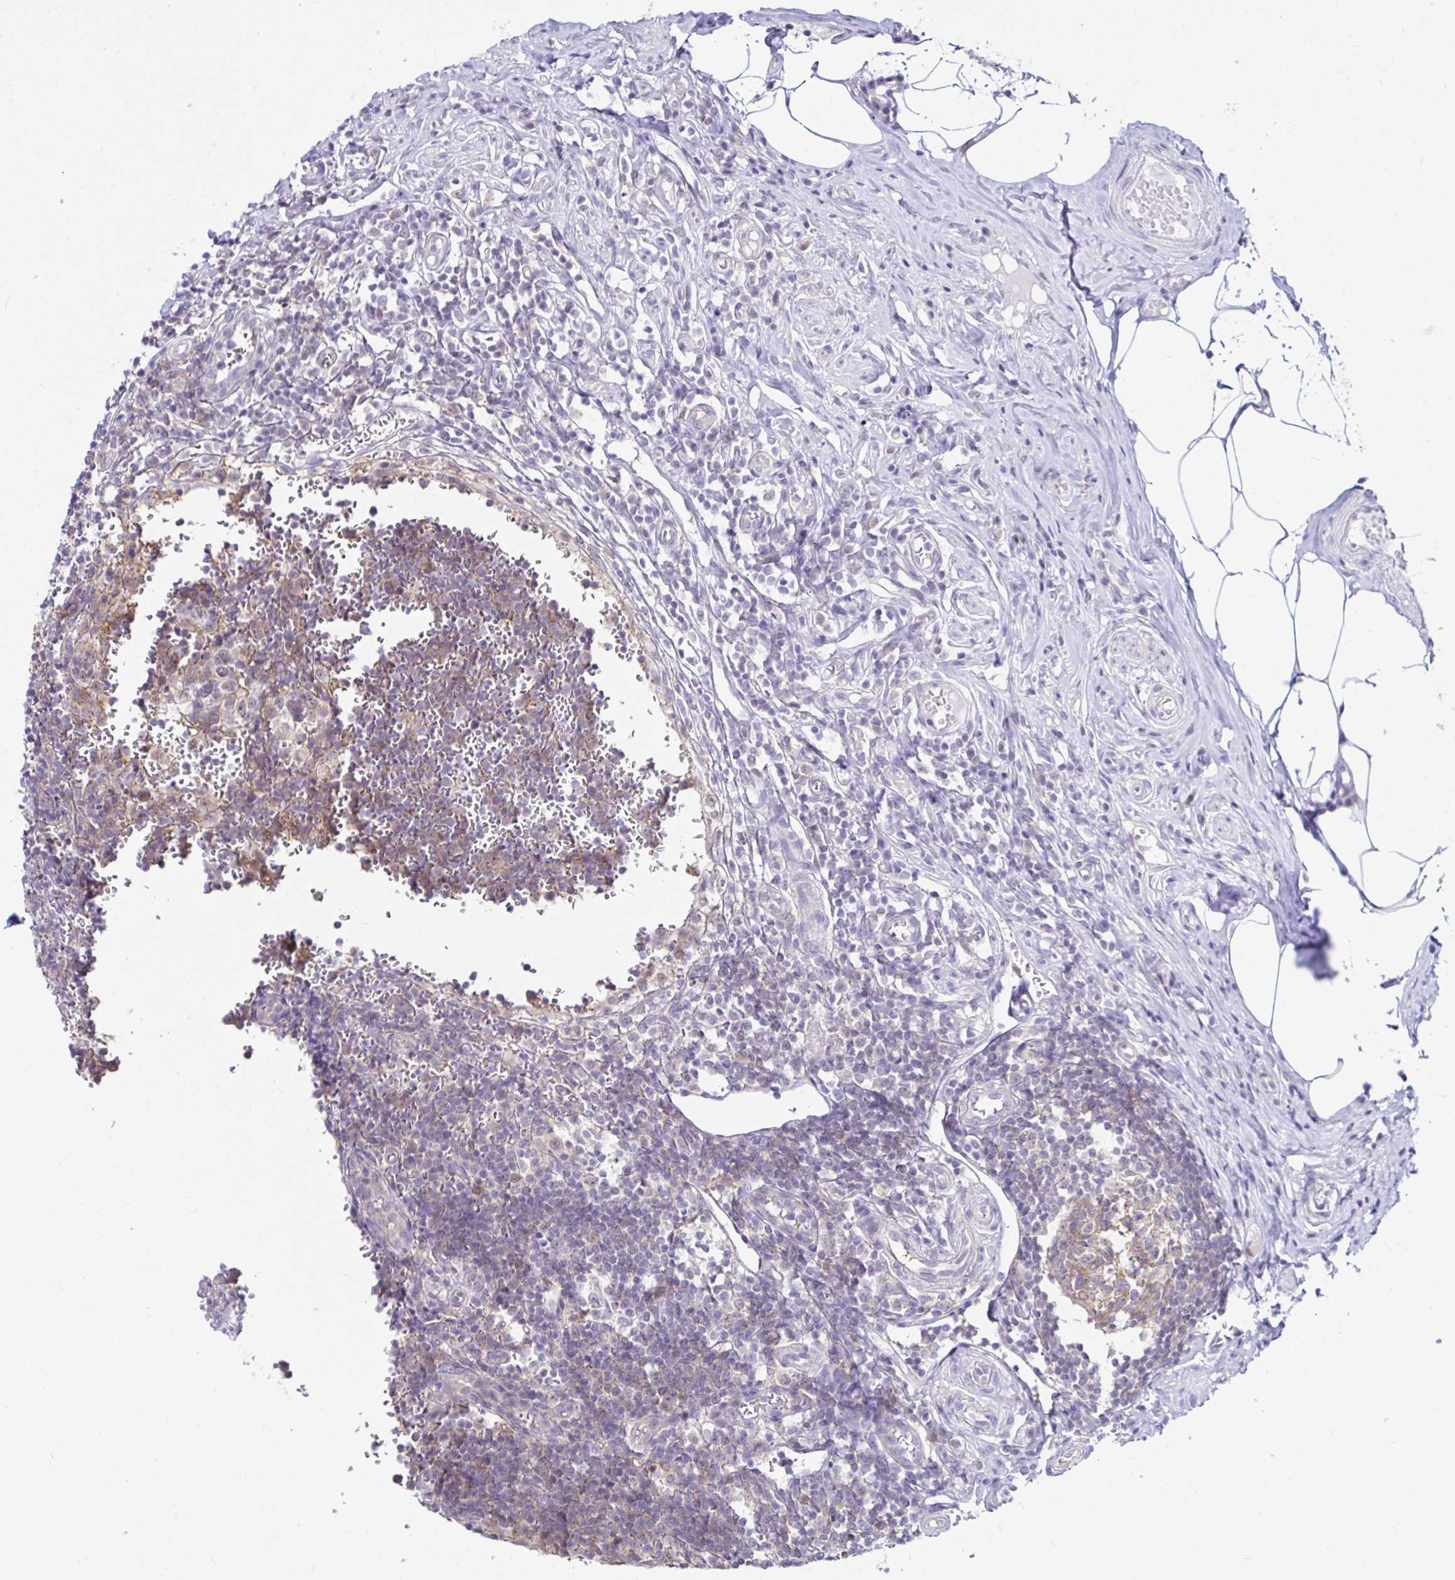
{"staining": {"intensity": "weak", "quantity": "<25%", "location": "nuclear"}, "tissue": "appendix", "cell_type": "Glandular cells", "image_type": "normal", "snomed": [{"axis": "morphology", "description": "Normal tissue, NOS"}, {"axis": "topography", "description": "Appendix"}], "caption": "Immunohistochemistry histopathology image of benign appendix: human appendix stained with DAB exhibits no significant protein positivity in glandular cells. Nuclei are stained in blue.", "gene": "PSMD3", "patient": {"sex": "male", "age": 18}}